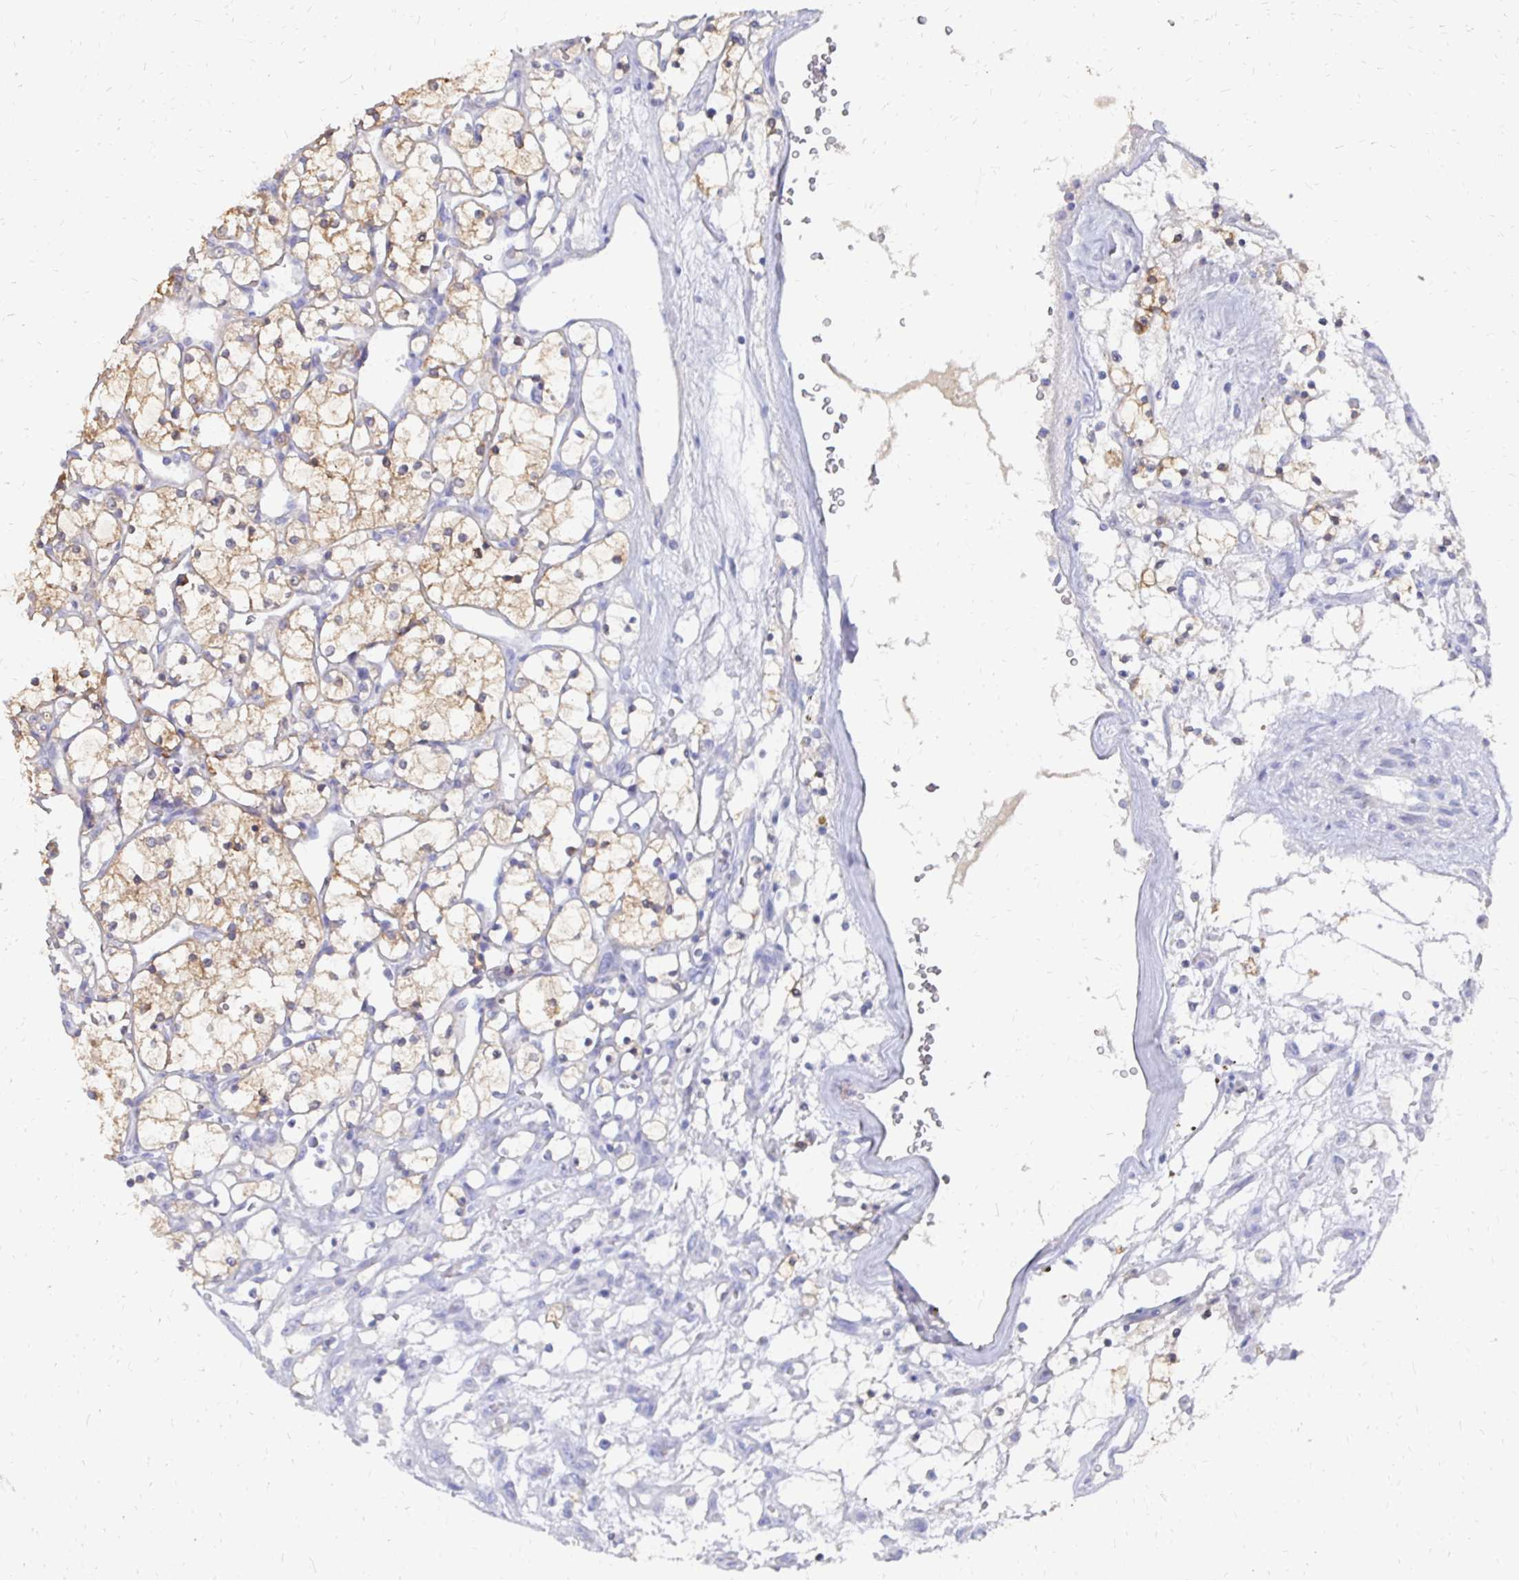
{"staining": {"intensity": "weak", "quantity": ">75%", "location": "cytoplasmic/membranous"}, "tissue": "renal cancer", "cell_type": "Tumor cells", "image_type": "cancer", "snomed": [{"axis": "morphology", "description": "Adenocarcinoma, NOS"}, {"axis": "topography", "description": "Kidney"}], "caption": "Immunohistochemical staining of renal adenocarcinoma displays weak cytoplasmic/membranous protein positivity in approximately >75% of tumor cells.", "gene": "SYCP3", "patient": {"sex": "female", "age": 69}}